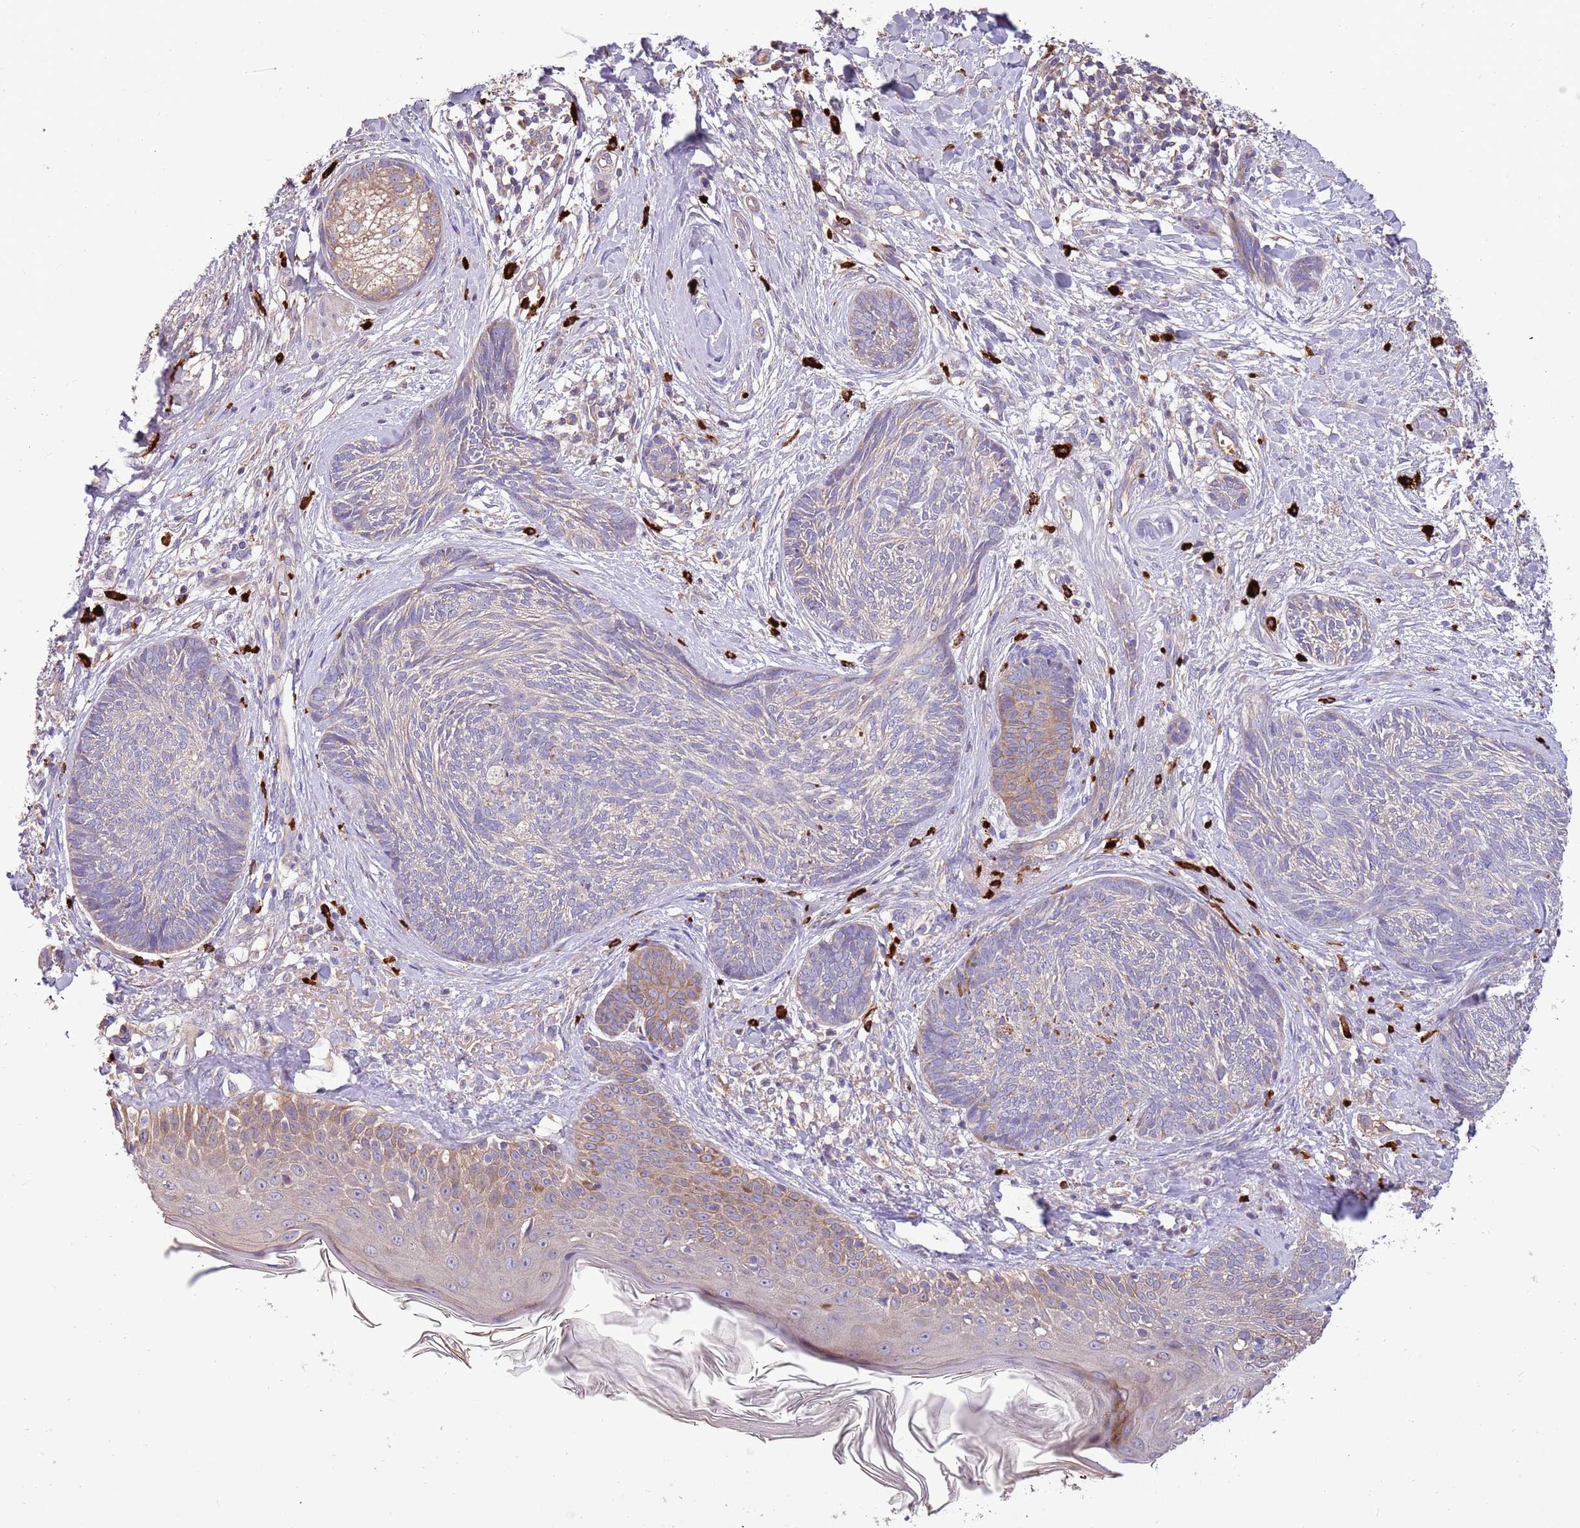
{"staining": {"intensity": "negative", "quantity": "none", "location": "none"}, "tissue": "skin cancer", "cell_type": "Tumor cells", "image_type": "cancer", "snomed": [{"axis": "morphology", "description": "Basal cell carcinoma"}, {"axis": "topography", "description": "Skin"}], "caption": "IHC image of human skin cancer stained for a protein (brown), which reveals no staining in tumor cells.", "gene": "TRMO", "patient": {"sex": "male", "age": 73}}